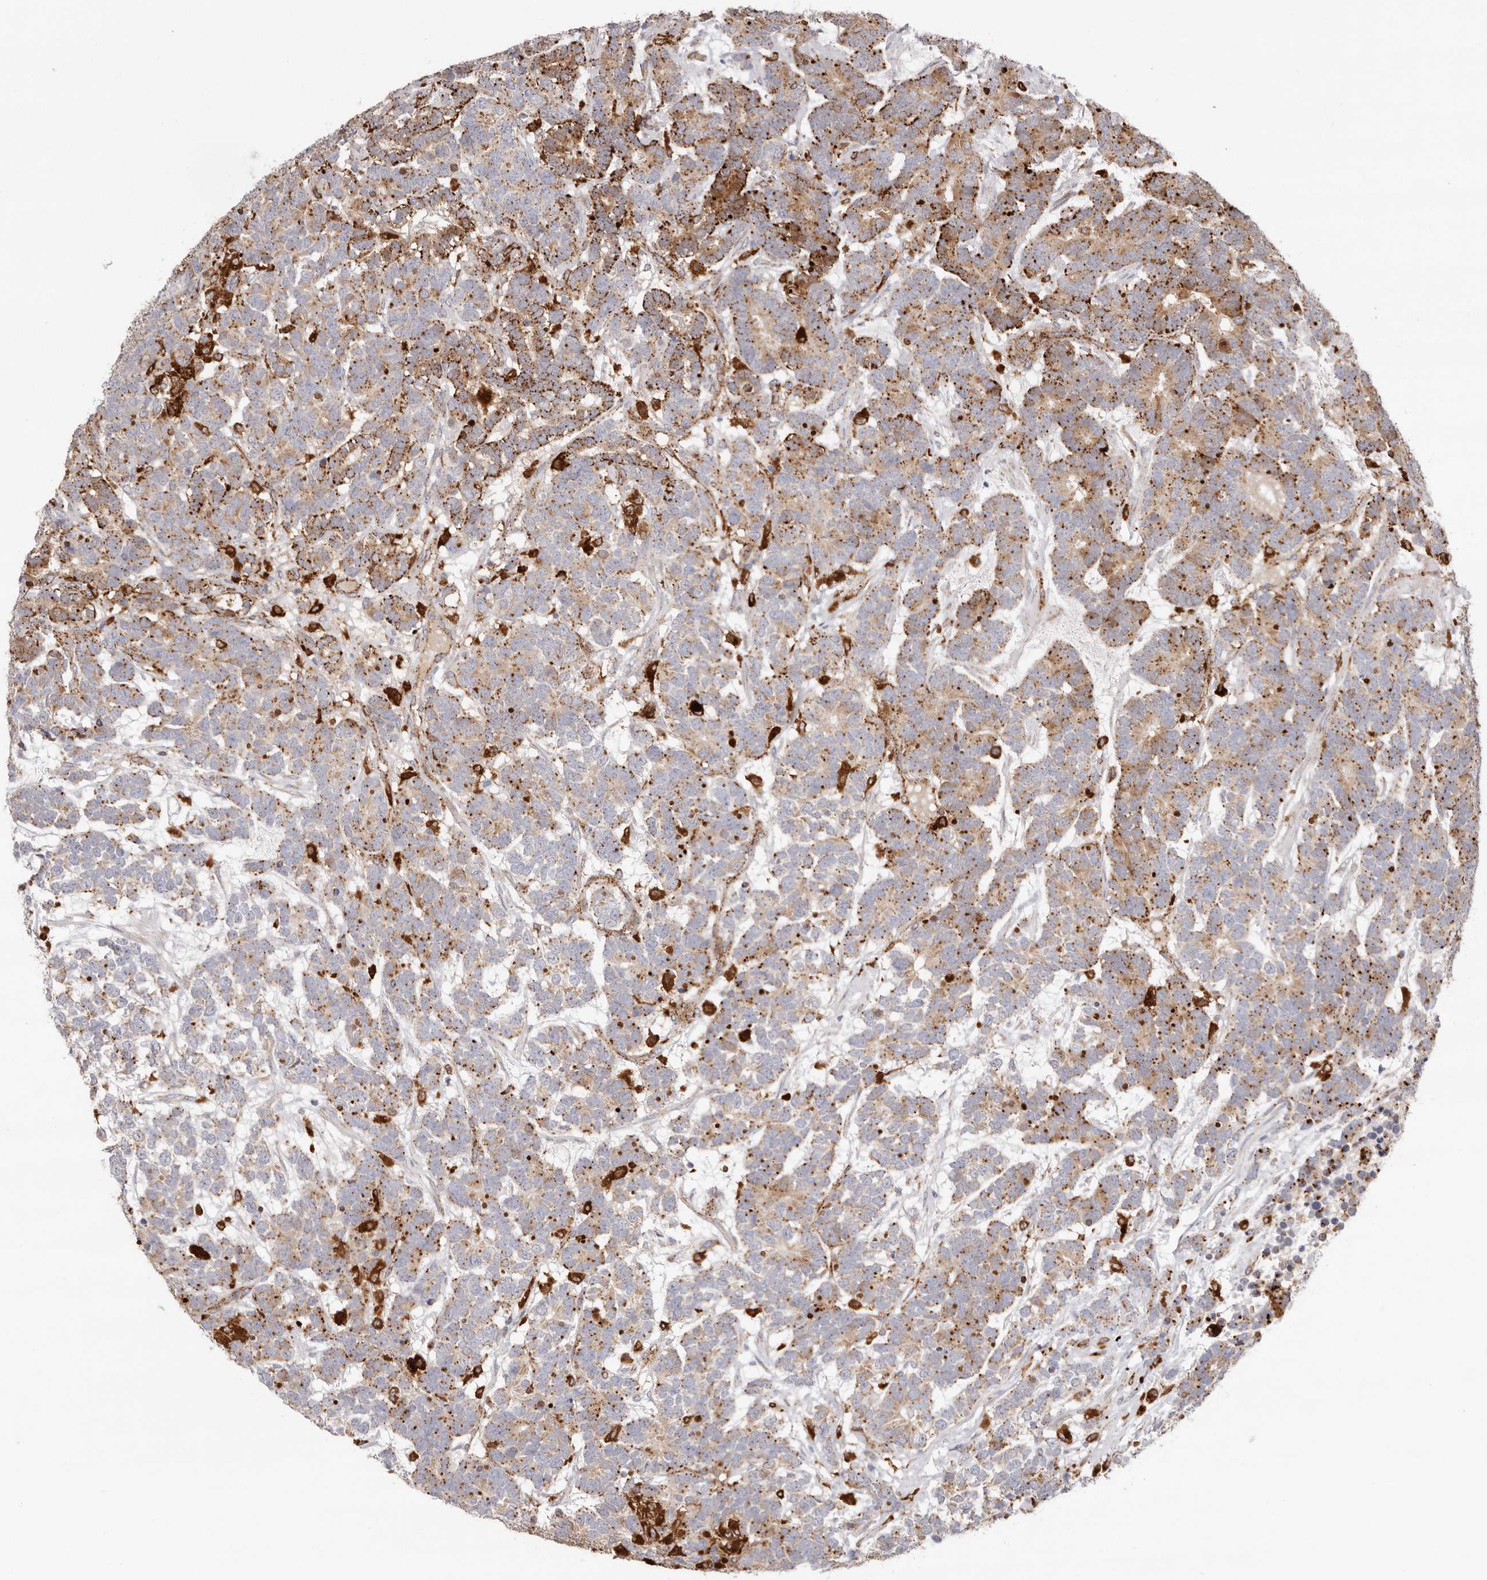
{"staining": {"intensity": "moderate", "quantity": "25%-75%", "location": "cytoplasmic/membranous"}, "tissue": "testis cancer", "cell_type": "Tumor cells", "image_type": "cancer", "snomed": [{"axis": "morphology", "description": "Carcinoma, Embryonal, NOS"}, {"axis": "topography", "description": "Testis"}], "caption": "Immunohistochemical staining of human testis cancer (embryonal carcinoma) demonstrates moderate cytoplasmic/membranous protein expression in about 25%-75% of tumor cells. The protein of interest is stained brown, and the nuclei are stained in blue (DAB (3,3'-diaminobenzidine) IHC with brightfield microscopy, high magnification).", "gene": "GRN", "patient": {"sex": "male", "age": 26}}